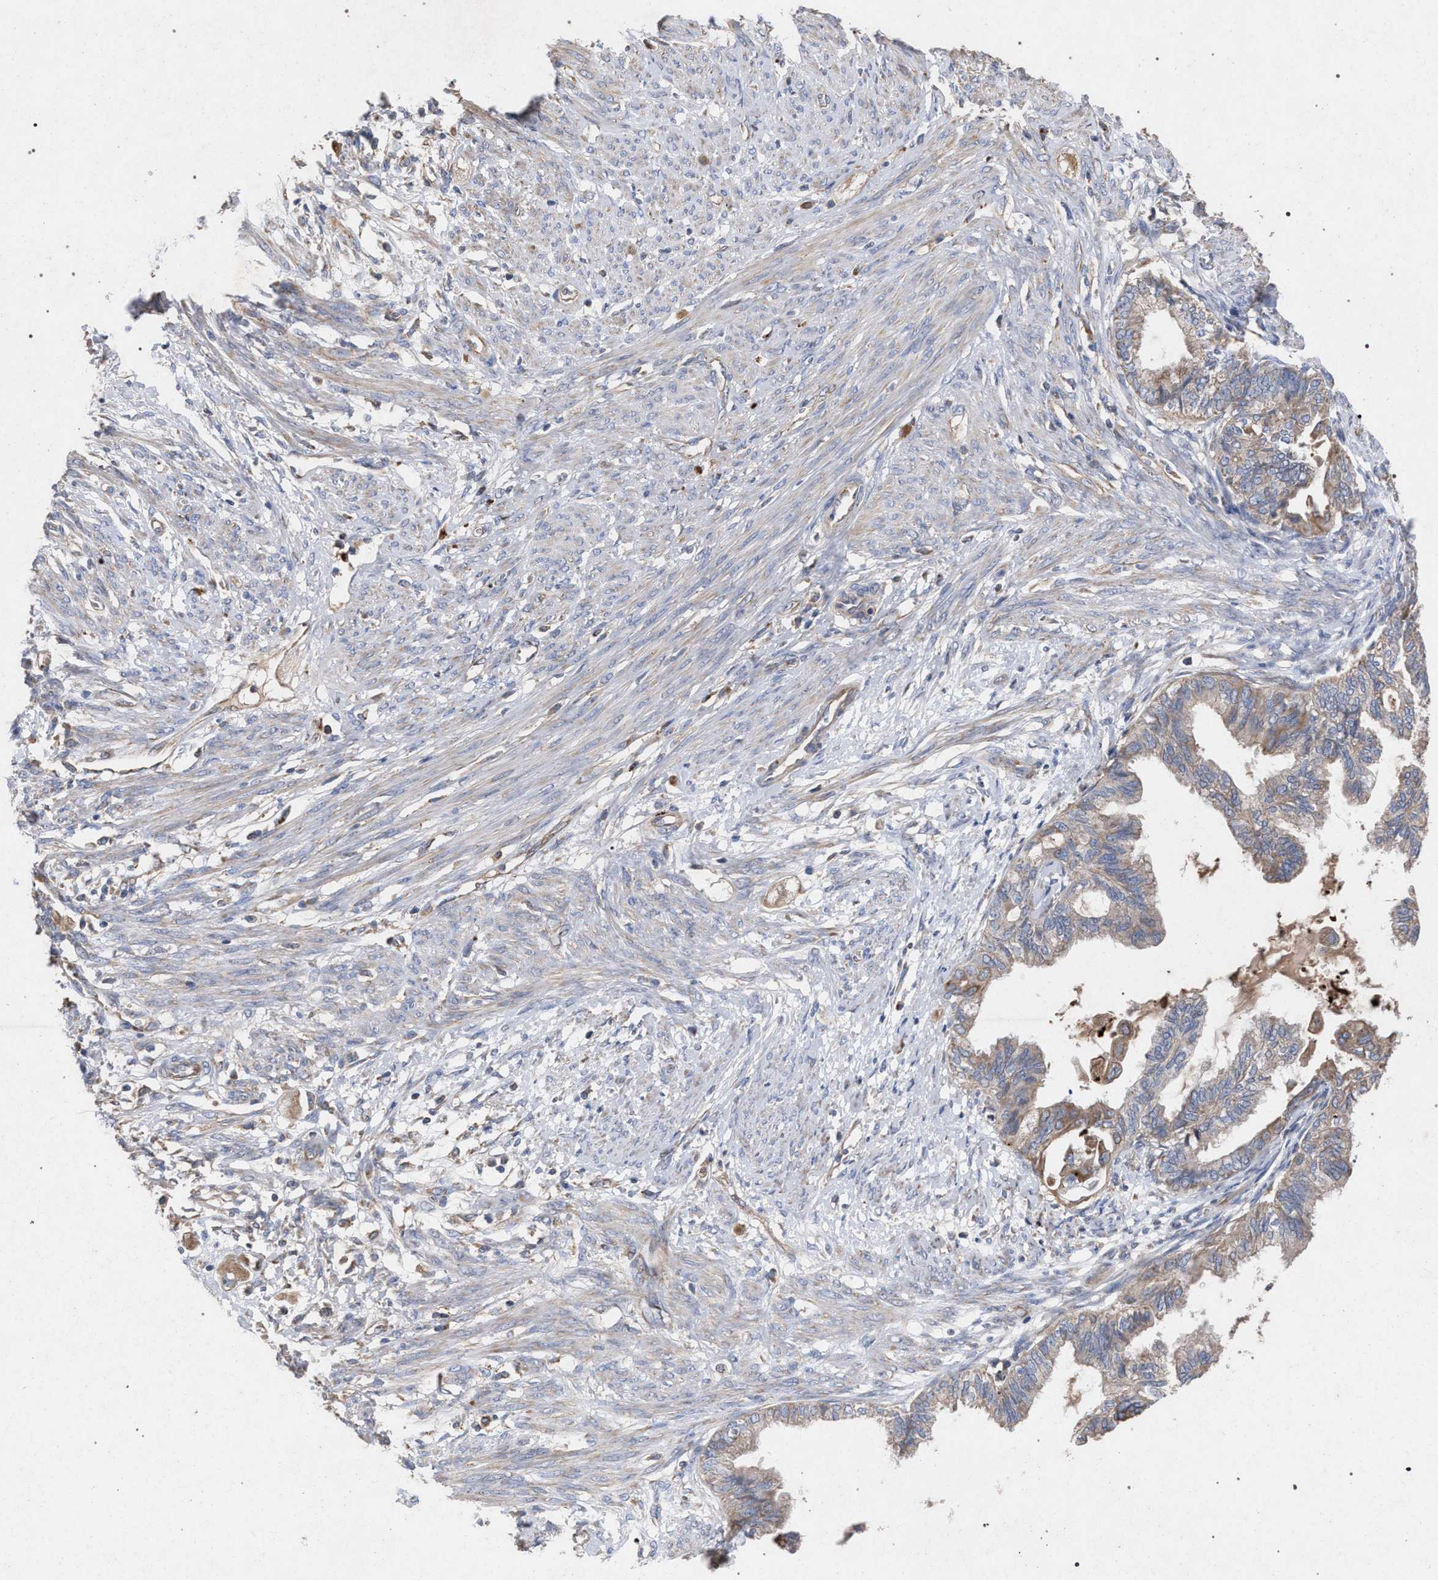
{"staining": {"intensity": "weak", "quantity": "<25%", "location": "cytoplasmic/membranous"}, "tissue": "cervical cancer", "cell_type": "Tumor cells", "image_type": "cancer", "snomed": [{"axis": "morphology", "description": "Normal tissue, NOS"}, {"axis": "morphology", "description": "Adenocarcinoma, NOS"}, {"axis": "topography", "description": "Cervix"}, {"axis": "topography", "description": "Endometrium"}], "caption": "Tumor cells are negative for protein expression in human adenocarcinoma (cervical).", "gene": "BCL2L12", "patient": {"sex": "female", "age": 86}}